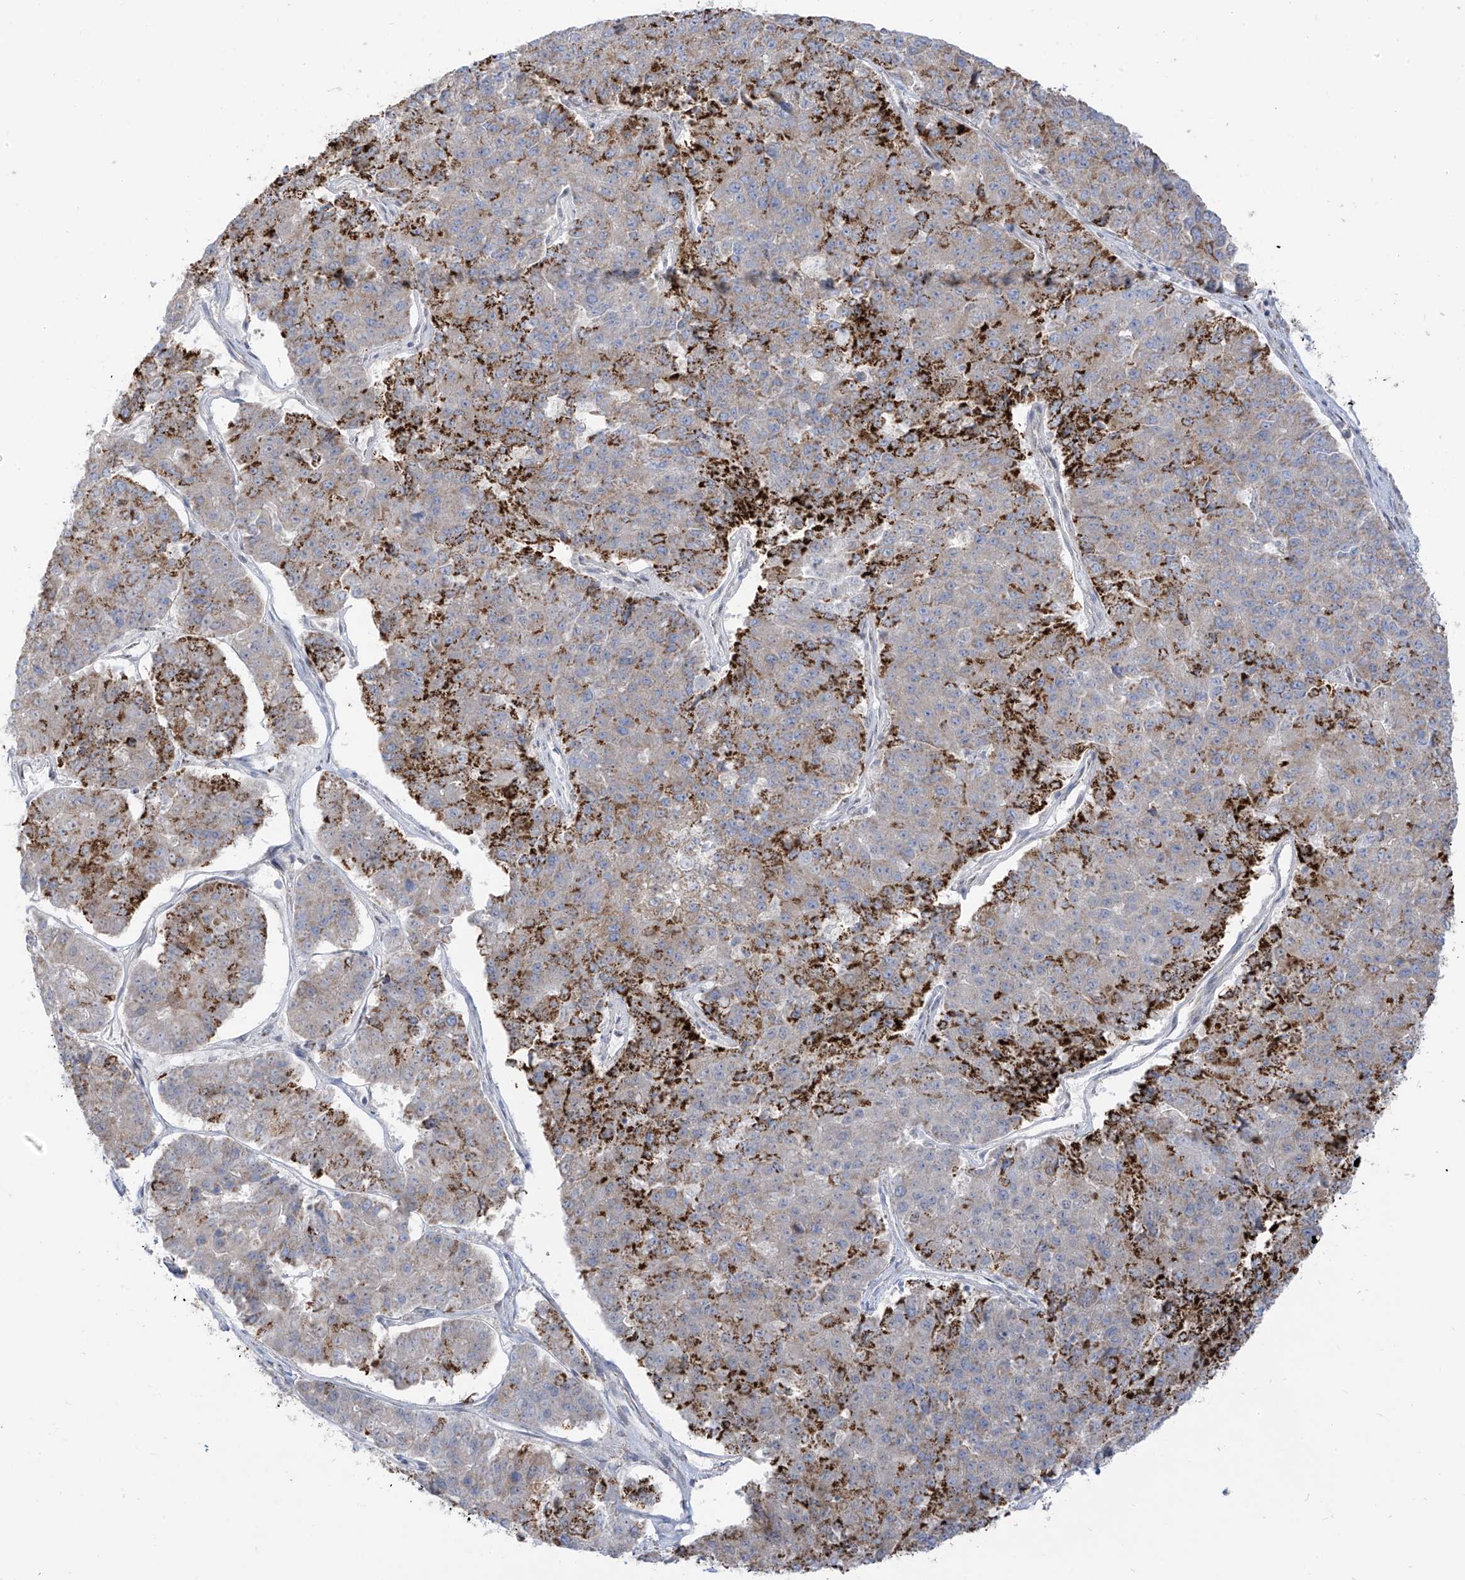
{"staining": {"intensity": "strong", "quantity": "<25%", "location": "cytoplasmic/membranous"}, "tissue": "pancreatic cancer", "cell_type": "Tumor cells", "image_type": "cancer", "snomed": [{"axis": "morphology", "description": "Adenocarcinoma, NOS"}, {"axis": "topography", "description": "Pancreas"}], "caption": "Immunohistochemistry (IHC) photomicrograph of human adenocarcinoma (pancreatic) stained for a protein (brown), which demonstrates medium levels of strong cytoplasmic/membranous positivity in about <25% of tumor cells.", "gene": "ARHGEF40", "patient": {"sex": "male", "age": 50}}